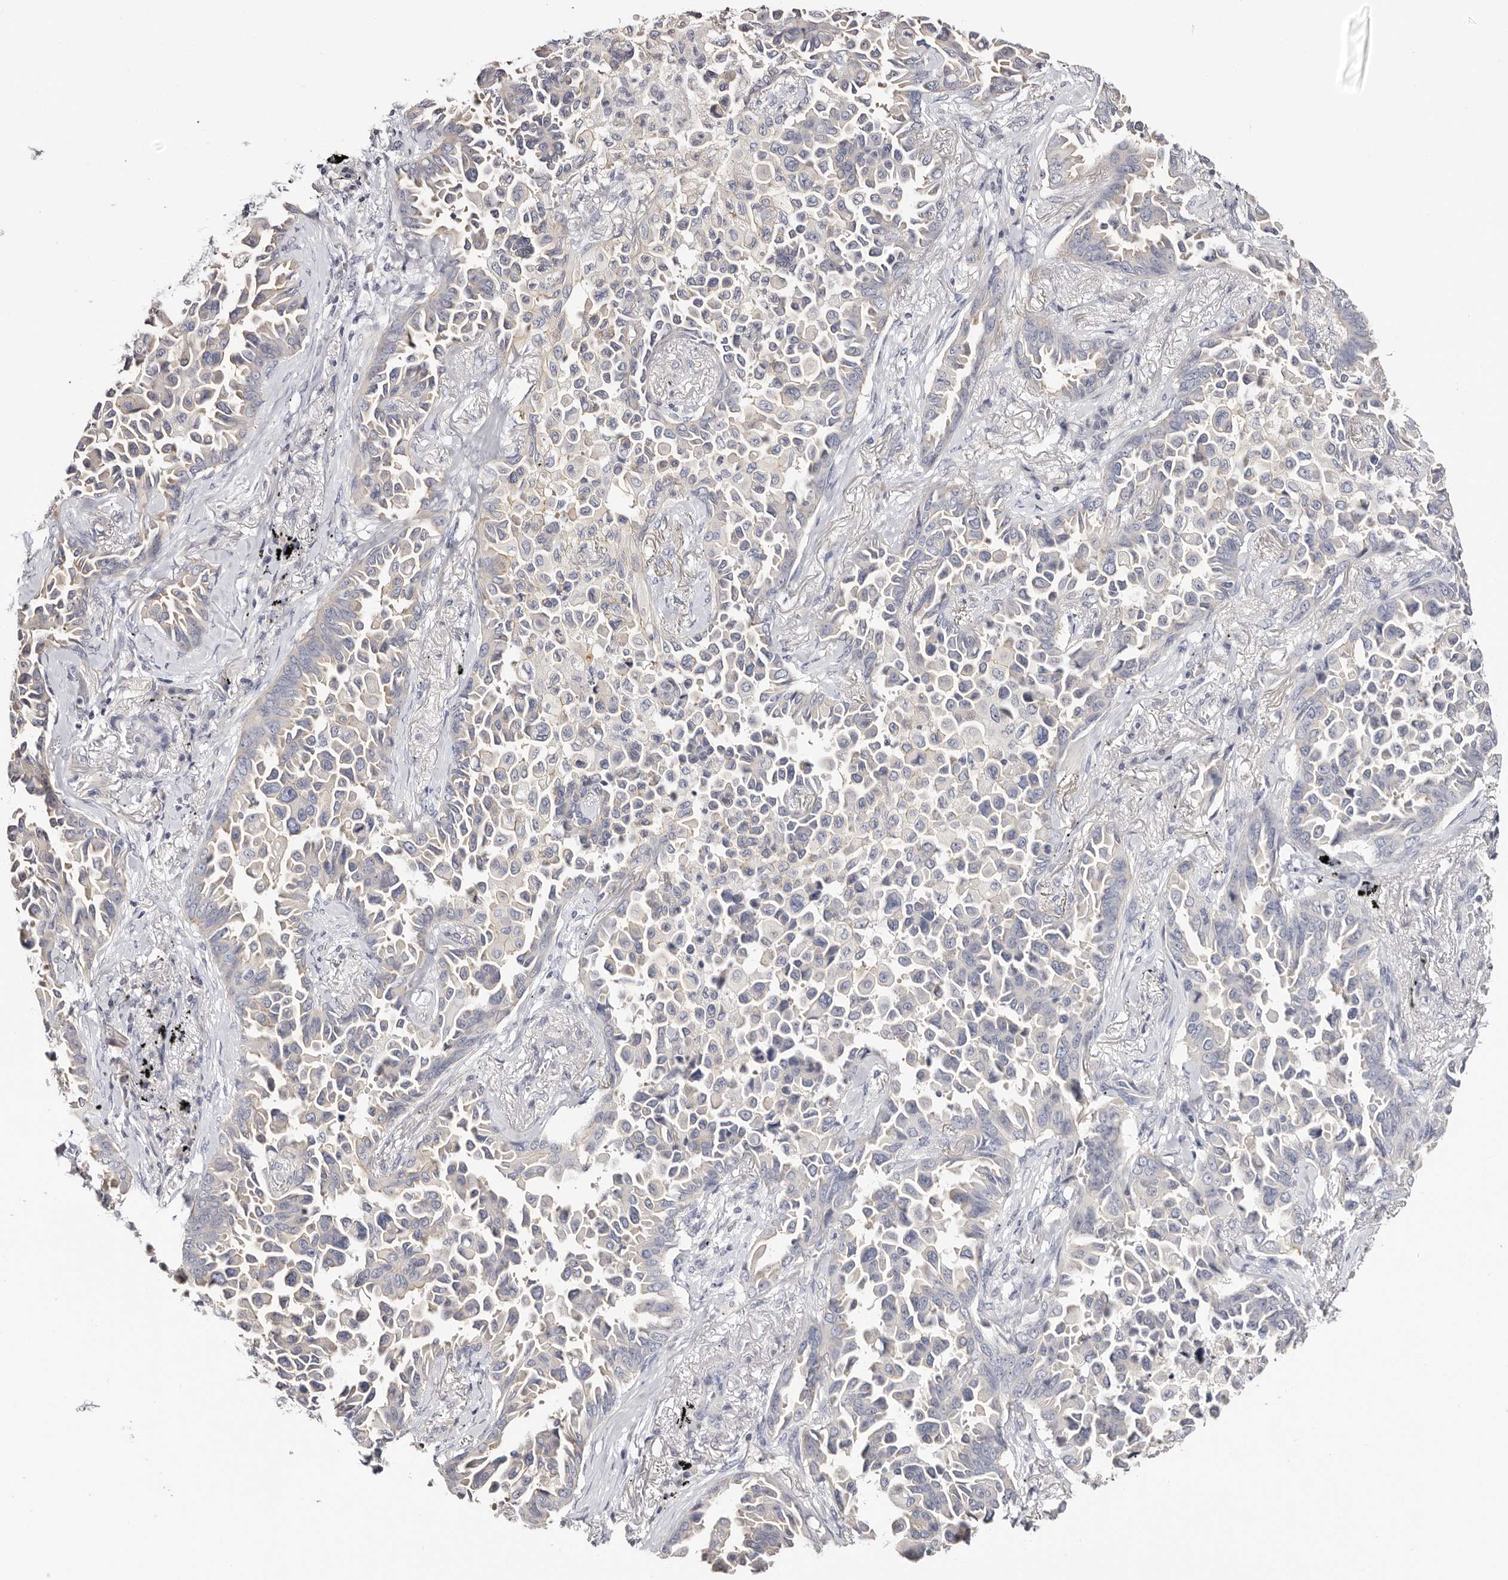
{"staining": {"intensity": "negative", "quantity": "none", "location": "none"}, "tissue": "lung cancer", "cell_type": "Tumor cells", "image_type": "cancer", "snomed": [{"axis": "morphology", "description": "Adenocarcinoma, NOS"}, {"axis": "topography", "description": "Lung"}], "caption": "The immunohistochemistry histopathology image has no significant expression in tumor cells of lung cancer (adenocarcinoma) tissue. The staining is performed using DAB (3,3'-diaminobenzidine) brown chromogen with nuclei counter-stained in using hematoxylin.", "gene": "ROM1", "patient": {"sex": "female", "age": 67}}